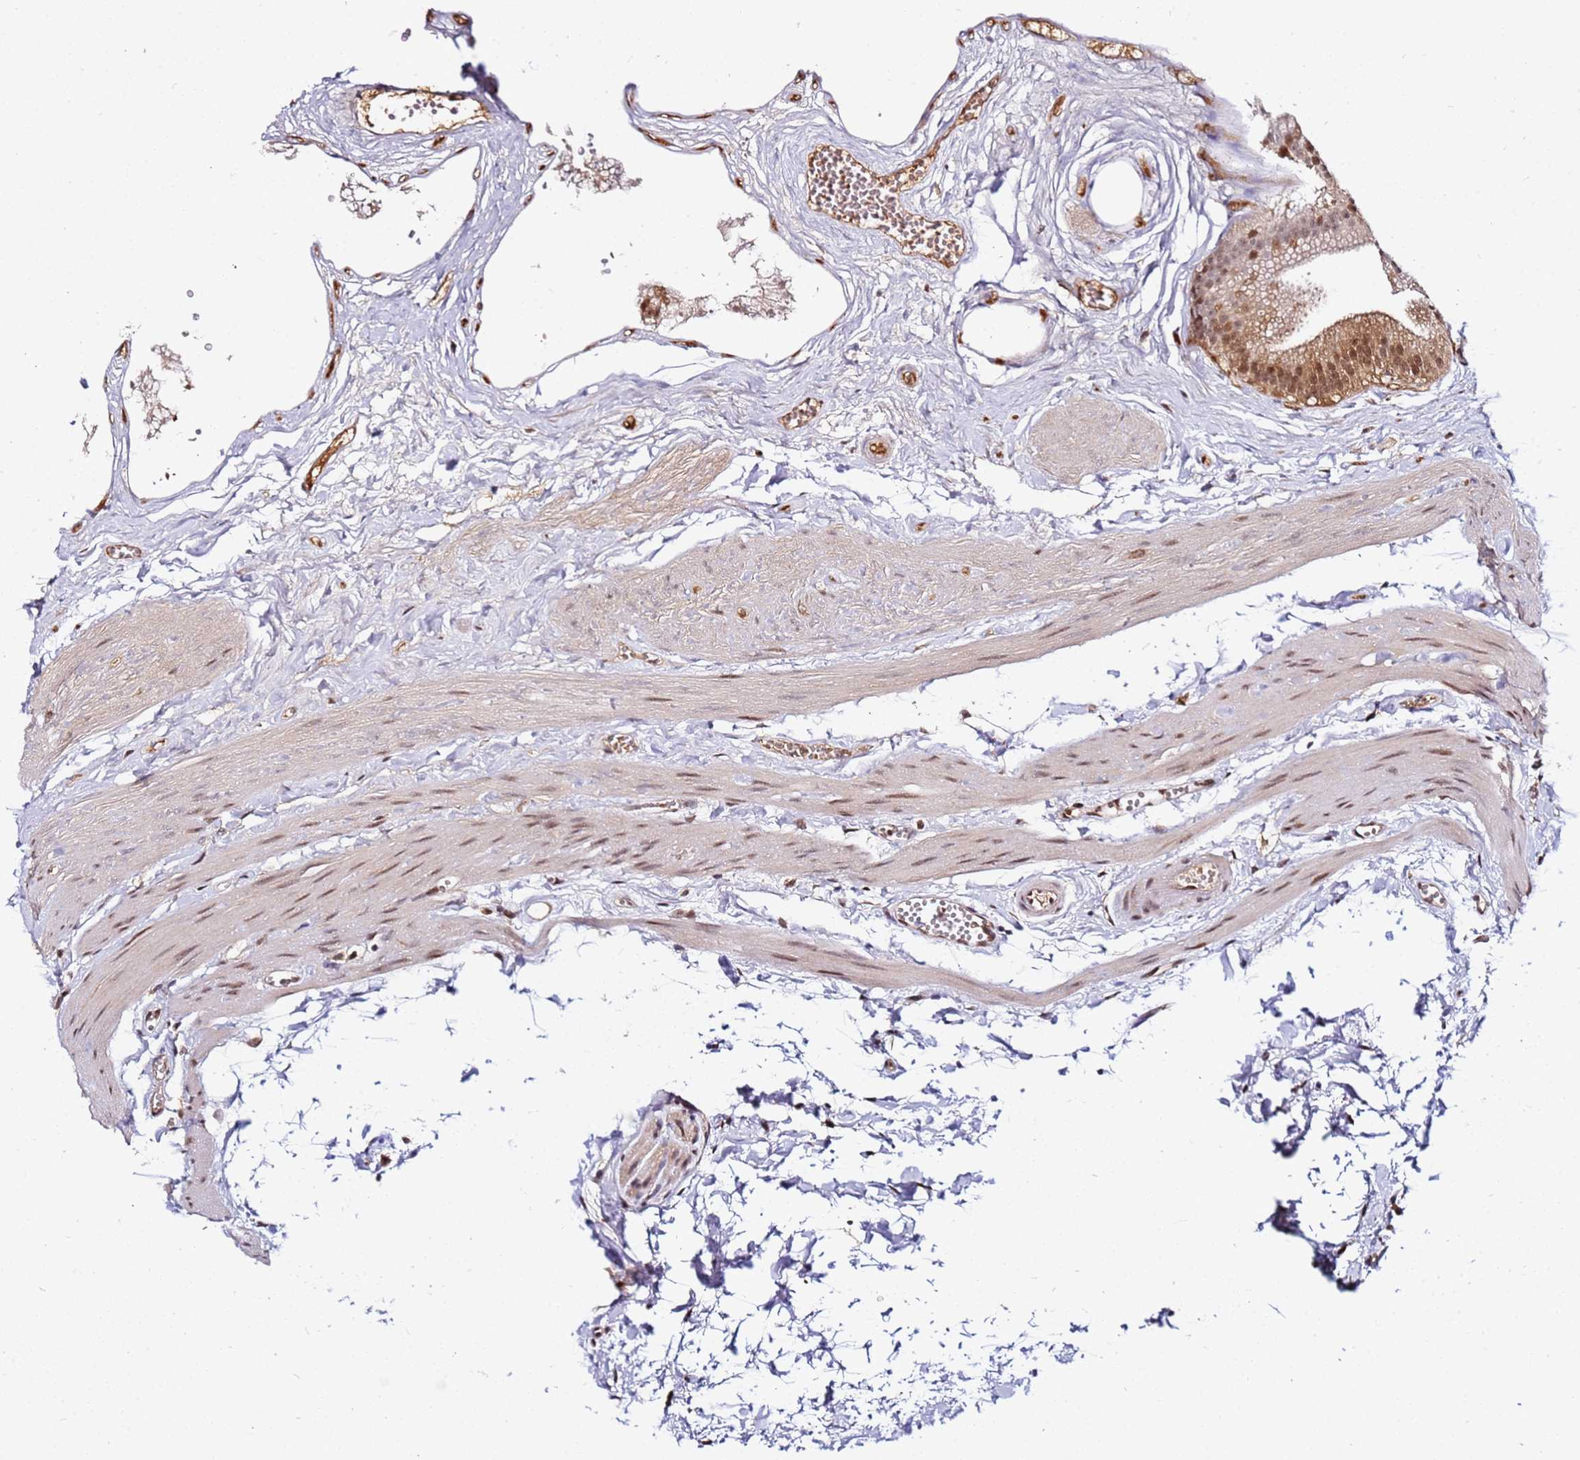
{"staining": {"intensity": "moderate", "quantity": ">75%", "location": "cytoplasmic/membranous,nuclear"}, "tissue": "gallbladder", "cell_type": "Glandular cells", "image_type": "normal", "snomed": [{"axis": "morphology", "description": "Normal tissue, NOS"}, {"axis": "topography", "description": "Gallbladder"}], "caption": "Protein analysis of benign gallbladder shows moderate cytoplasmic/membranous,nuclear expression in approximately >75% of glandular cells. The staining is performed using DAB (3,3'-diaminobenzidine) brown chromogen to label protein expression. The nuclei are counter-stained blue using hematoxylin.", "gene": "RGS18", "patient": {"sex": "female", "age": 54}}